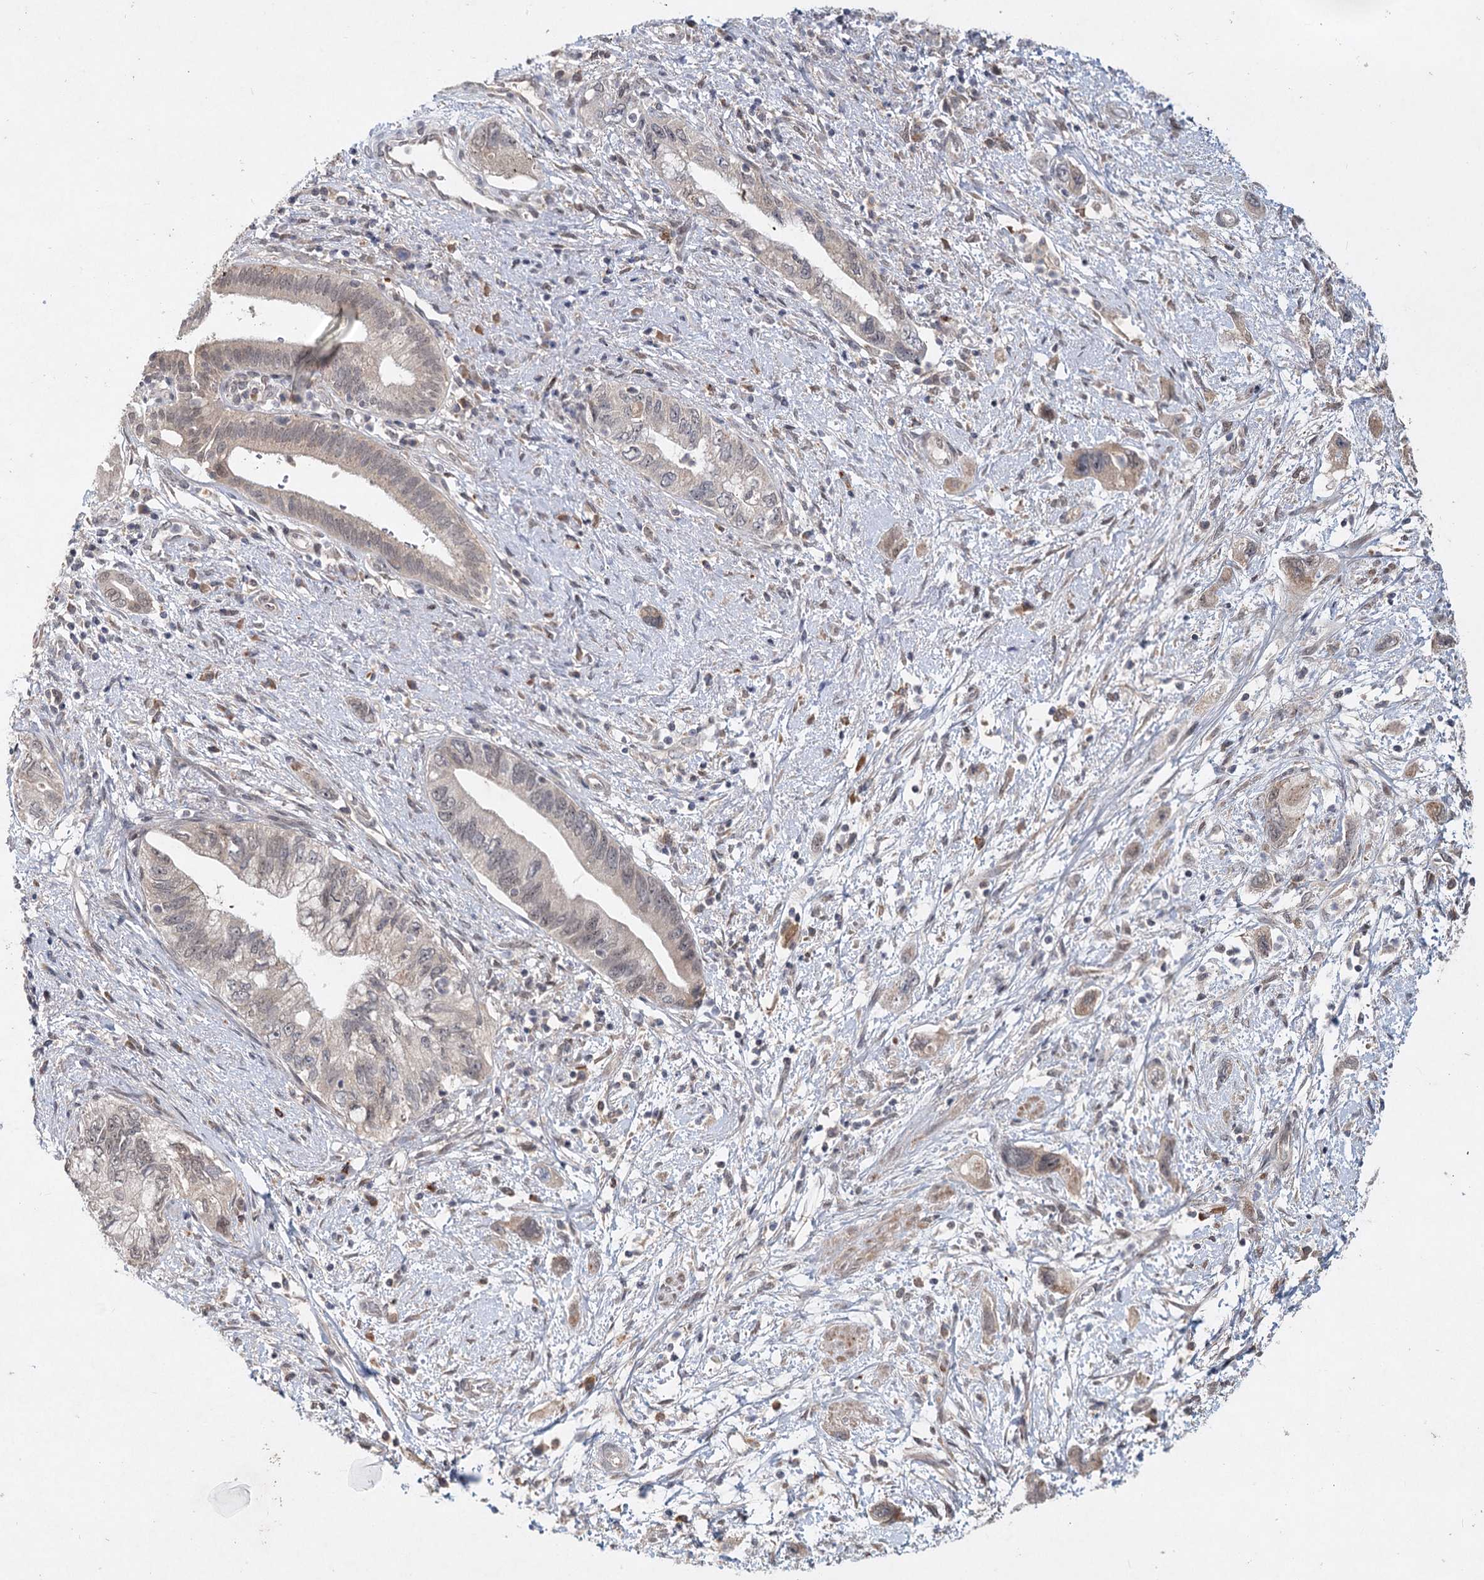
{"staining": {"intensity": "weak", "quantity": "25%-75%", "location": "cytoplasmic/membranous"}, "tissue": "pancreatic cancer", "cell_type": "Tumor cells", "image_type": "cancer", "snomed": [{"axis": "morphology", "description": "Adenocarcinoma, NOS"}, {"axis": "topography", "description": "Pancreas"}], "caption": "Immunohistochemical staining of human pancreatic adenocarcinoma shows low levels of weak cytoplasmic/membranous staining in about 25%-75% of tumor cells.", "gene": "AP3B1", "patient": {"sex": "female", "age": 73}}